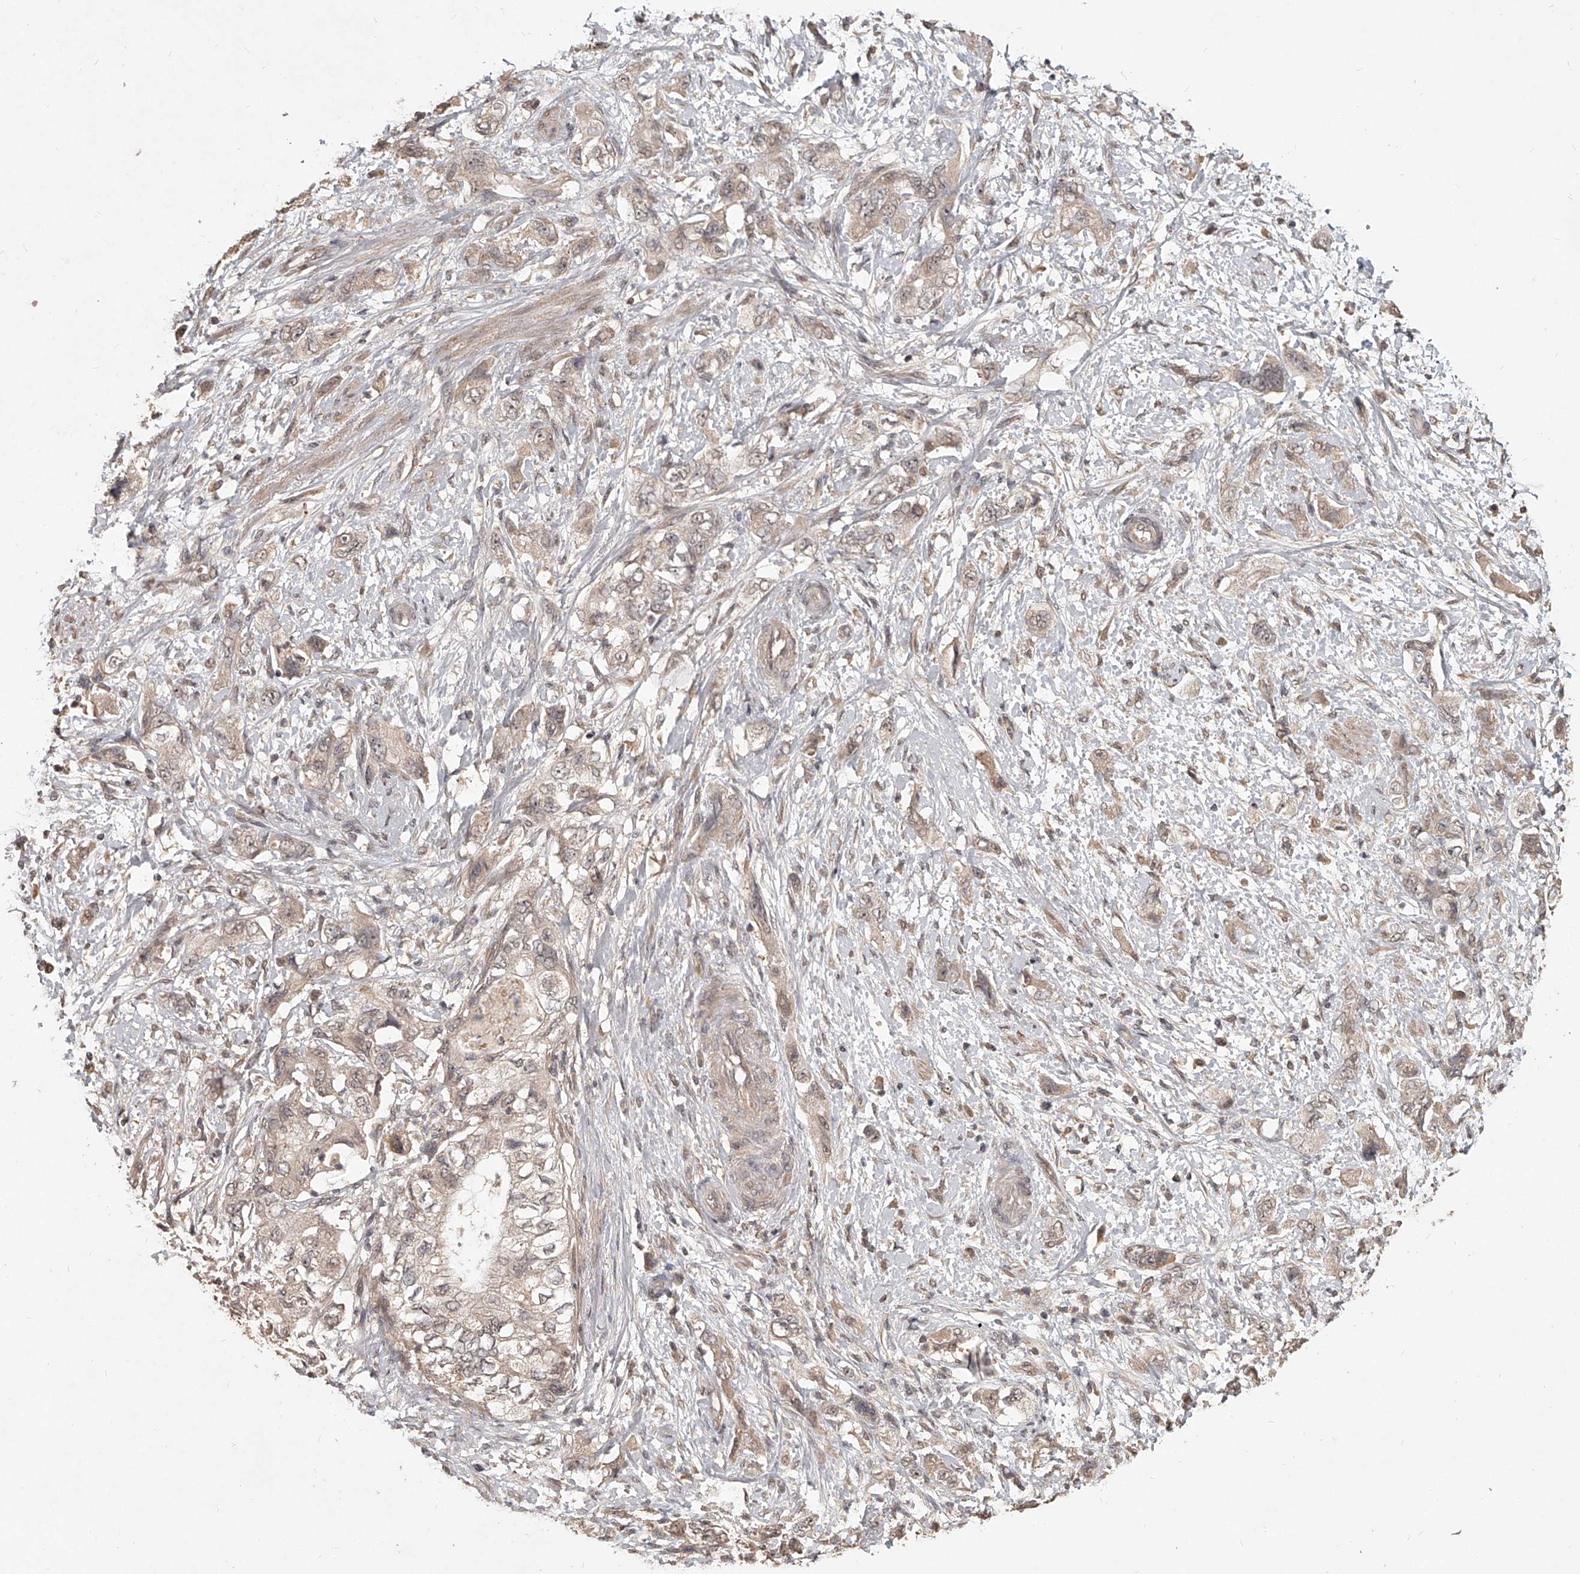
{"staining": {"intensity": "weak", "quantity": "25%-75%", "location": "cytoplasmic/membranous,nuclear"}, "tissue": "pancreatic cancer", "cell_type": "Tumor cells", "image_type": "cancer", "snomed": [{"axis": "morphology", "description": "Adenocarcinoma, NOS"}, {"axis": "topography", "description": "Pancreas"}], "caption": "Tumor cells show weak cytoplasmic/membranous and nuclear expression in approximately 25%-75% of cells in adenocarcinoma (pancreatic). (DAB (3,3'-diaminobenzidine) IHC with brightfield microscopy, high magnification).", "gene": "SLC37A1", "patient": {"sex": "female", "age": 73}}